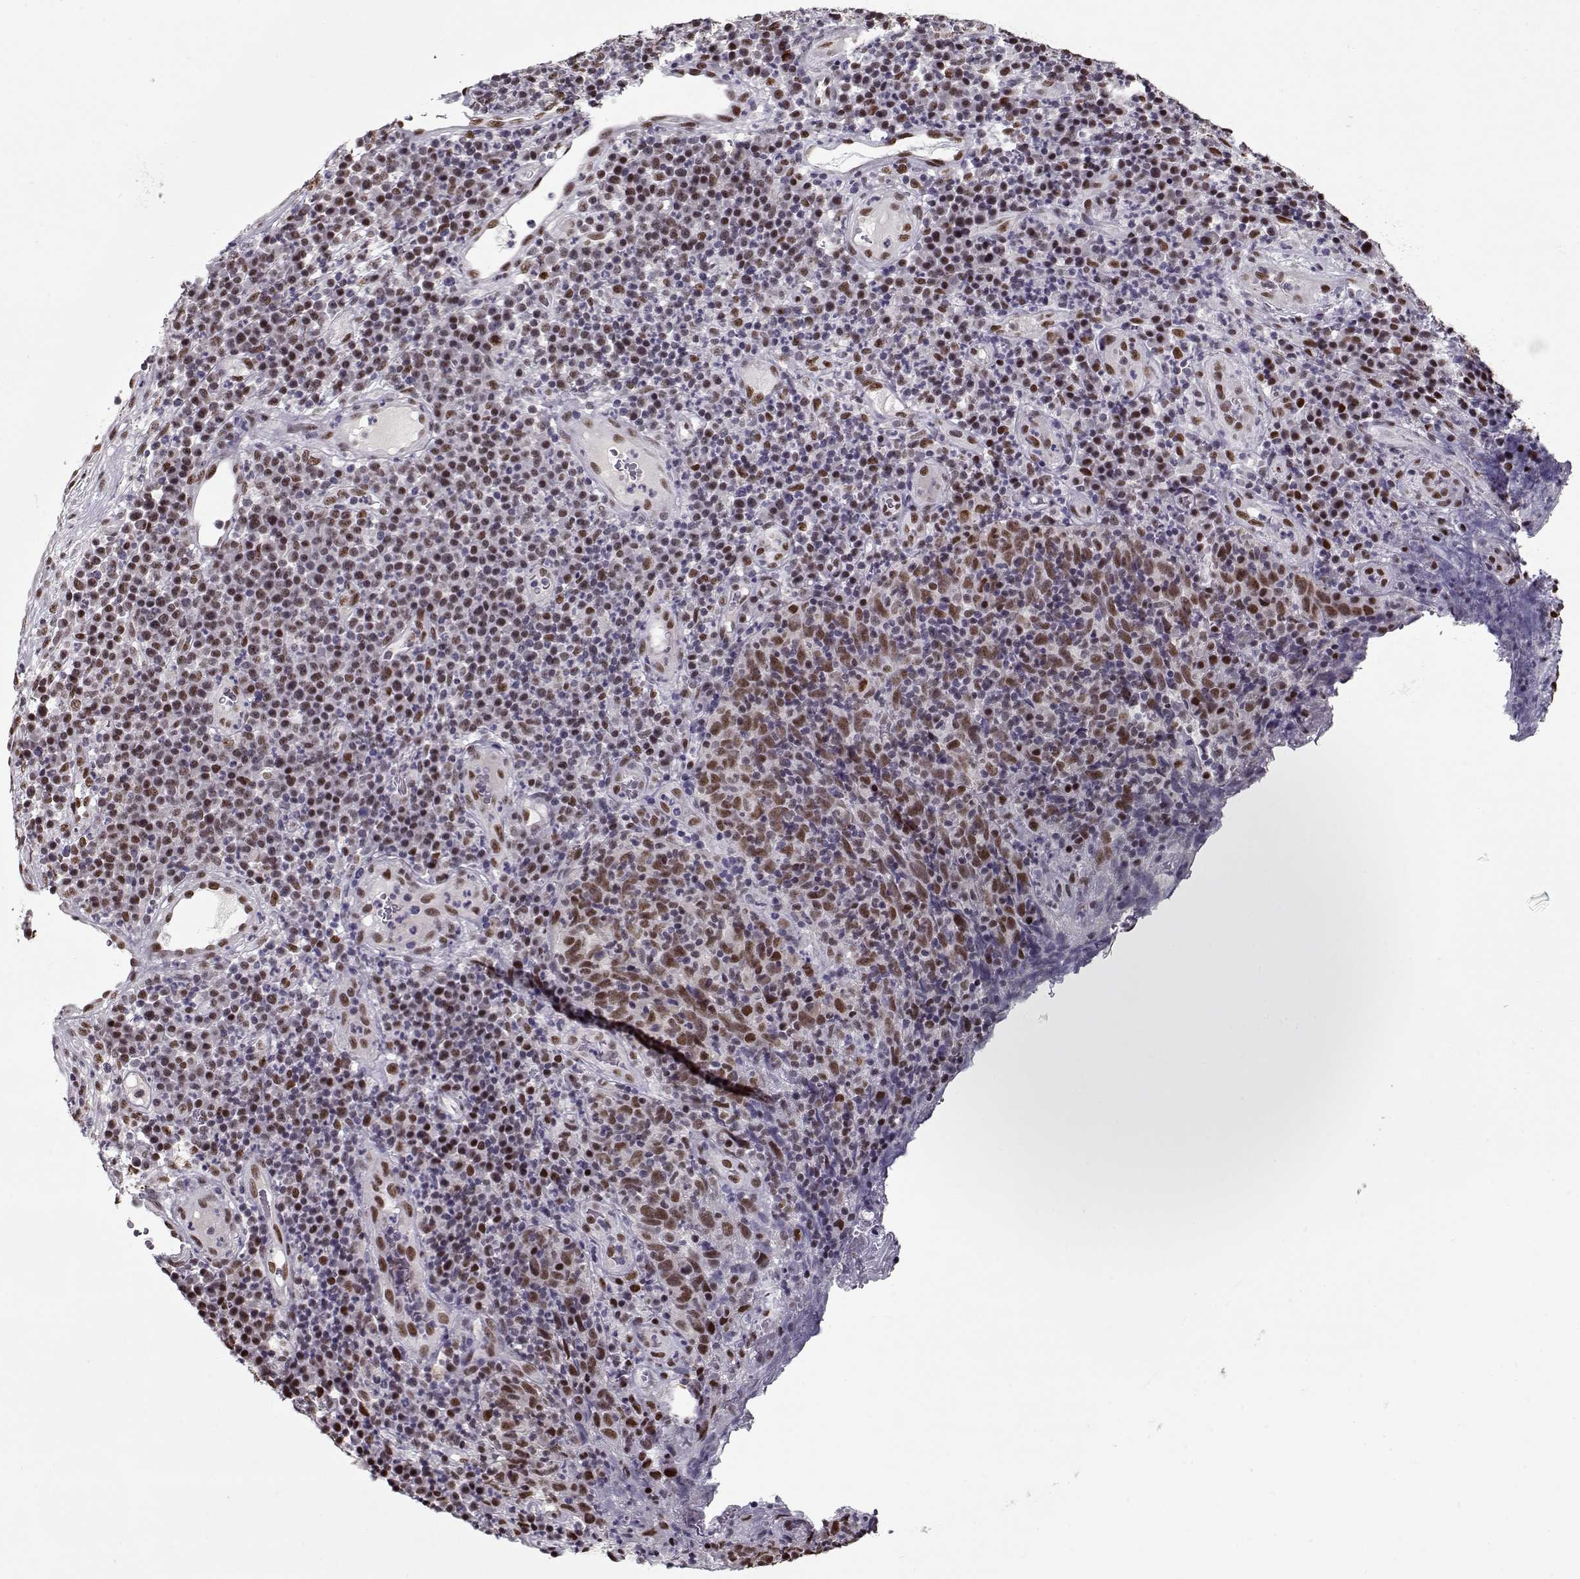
{"staining": {"intensity": "moderate", "quantity": ">75%", "location": "nuclear"}, "tissue": "skin cancer", "cell_type": "Tumor cells", "image_type": "cancer", "snomed": [{"axis": "morphology", "description": "Squamous cell carcinoma, NOS"}, {"axis": "topography", "description": "Skin"}, {"axis": "topography", "description": "Anal"}], "caption": "The image displays immunohistochemical staining of skin cancer (squamous cell carcinoma). There is moderate nuclear expression is identified in approximately >75% of tumor cells. Nuclei are stained in blue.", "gene": "PRMT8", "patient": {"sex": "female", "age": 51}}